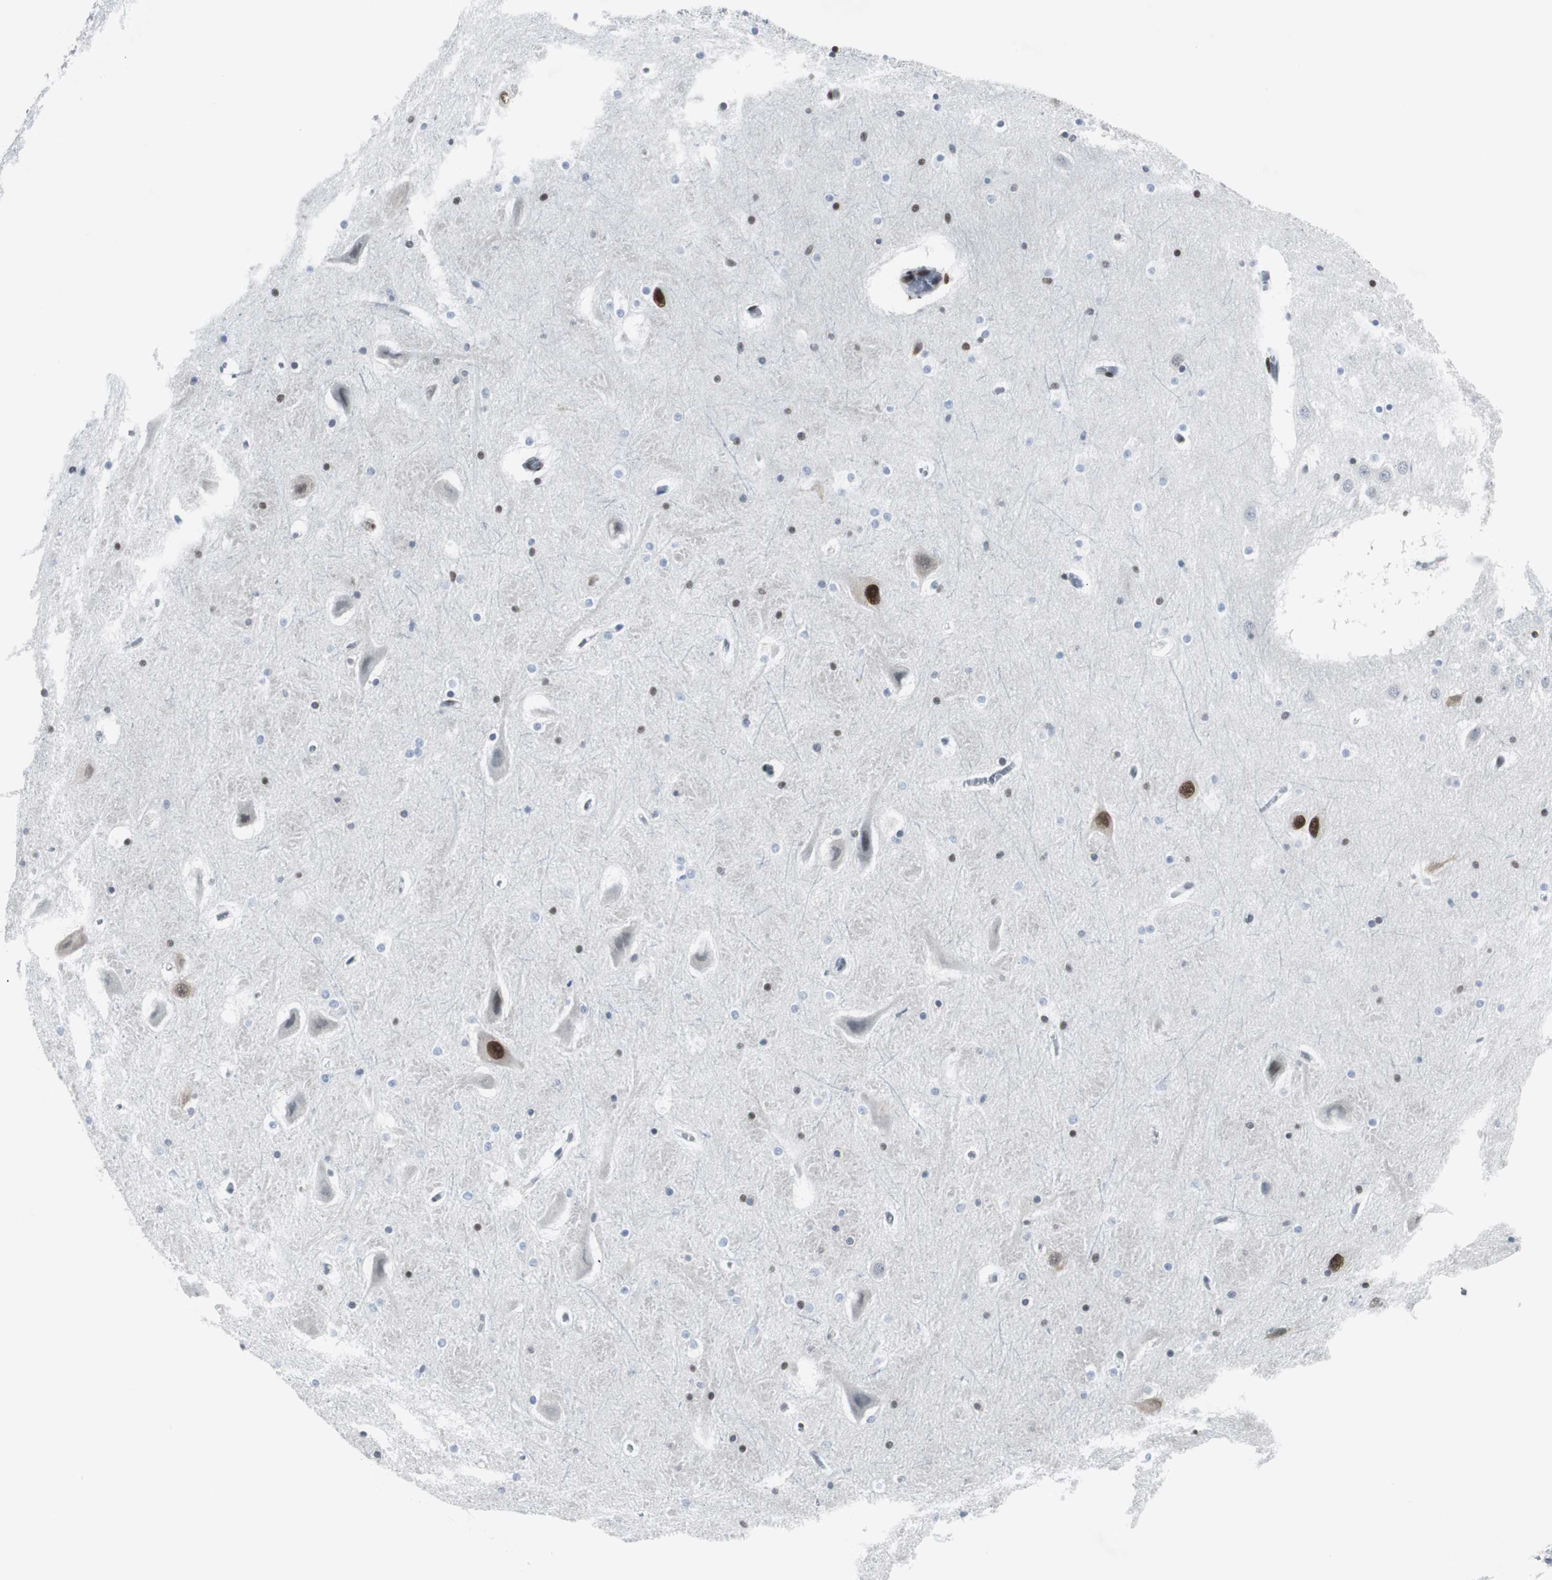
{"staining": {"intensity": "moderate", "quantity": "25%-75%", "location": "nuclear"}, "tissue": "hippocampus", "cell_type": "Glial cells", "image_type": "normal", "snomed": [{"axis": "morphology", "description": "Normal tissue, NOS"}, {"axis": "topography", "description": "Hippocampus"}], "caption": "This histopathology image demonstrates normal hippocampus stained with IHC to label a protein in brown. The nuclear of glial cells show moderate positivity for the protein. Nuclei are counter-stained blue.", "gene": "MEF2D", "patient": {"sex": "male", "age": 45}}